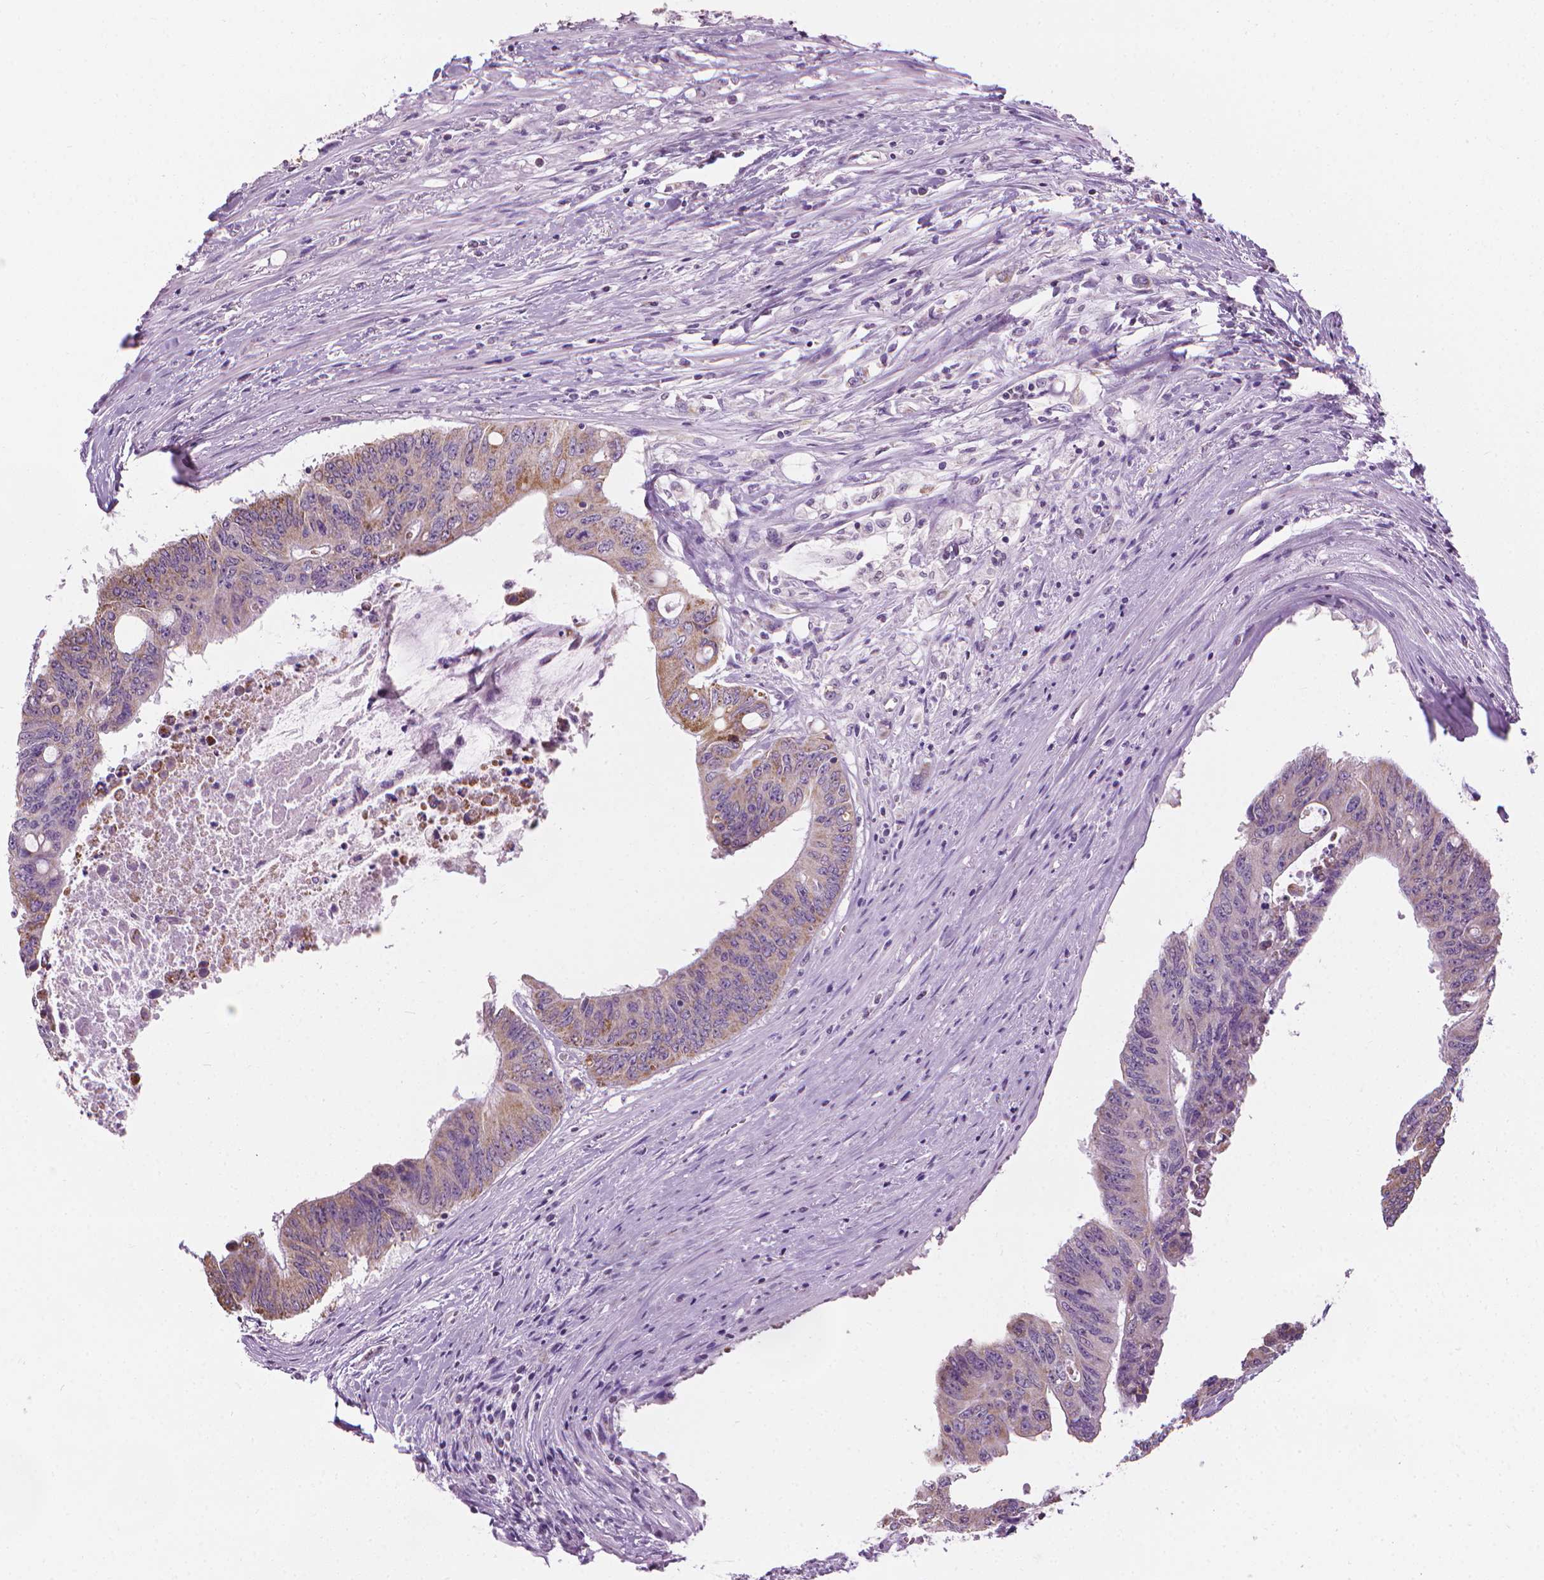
{"staining": {"intensity": "weak", "quantity": "25%-75%", "location": "cytoplasmic/membranous"}, "tissue": "colorectal cancer", "cell_type": "Tumor cells", "image_type": "cancer", "snomed": [{"axis": "morphology", "description": "Adenocarcinoma, NOS"}, {"axis": "topography", "description": "Rectum"}], "caption": "This histopathology image shows IHC staining of colorectal cancer (adenocarcinoma), with low weak cytoplasmic/membranous expression in approximately 25%-75% of tumor cells.", "gene": "CFAP126", "patient": {"sex": "male", "age": 59}}